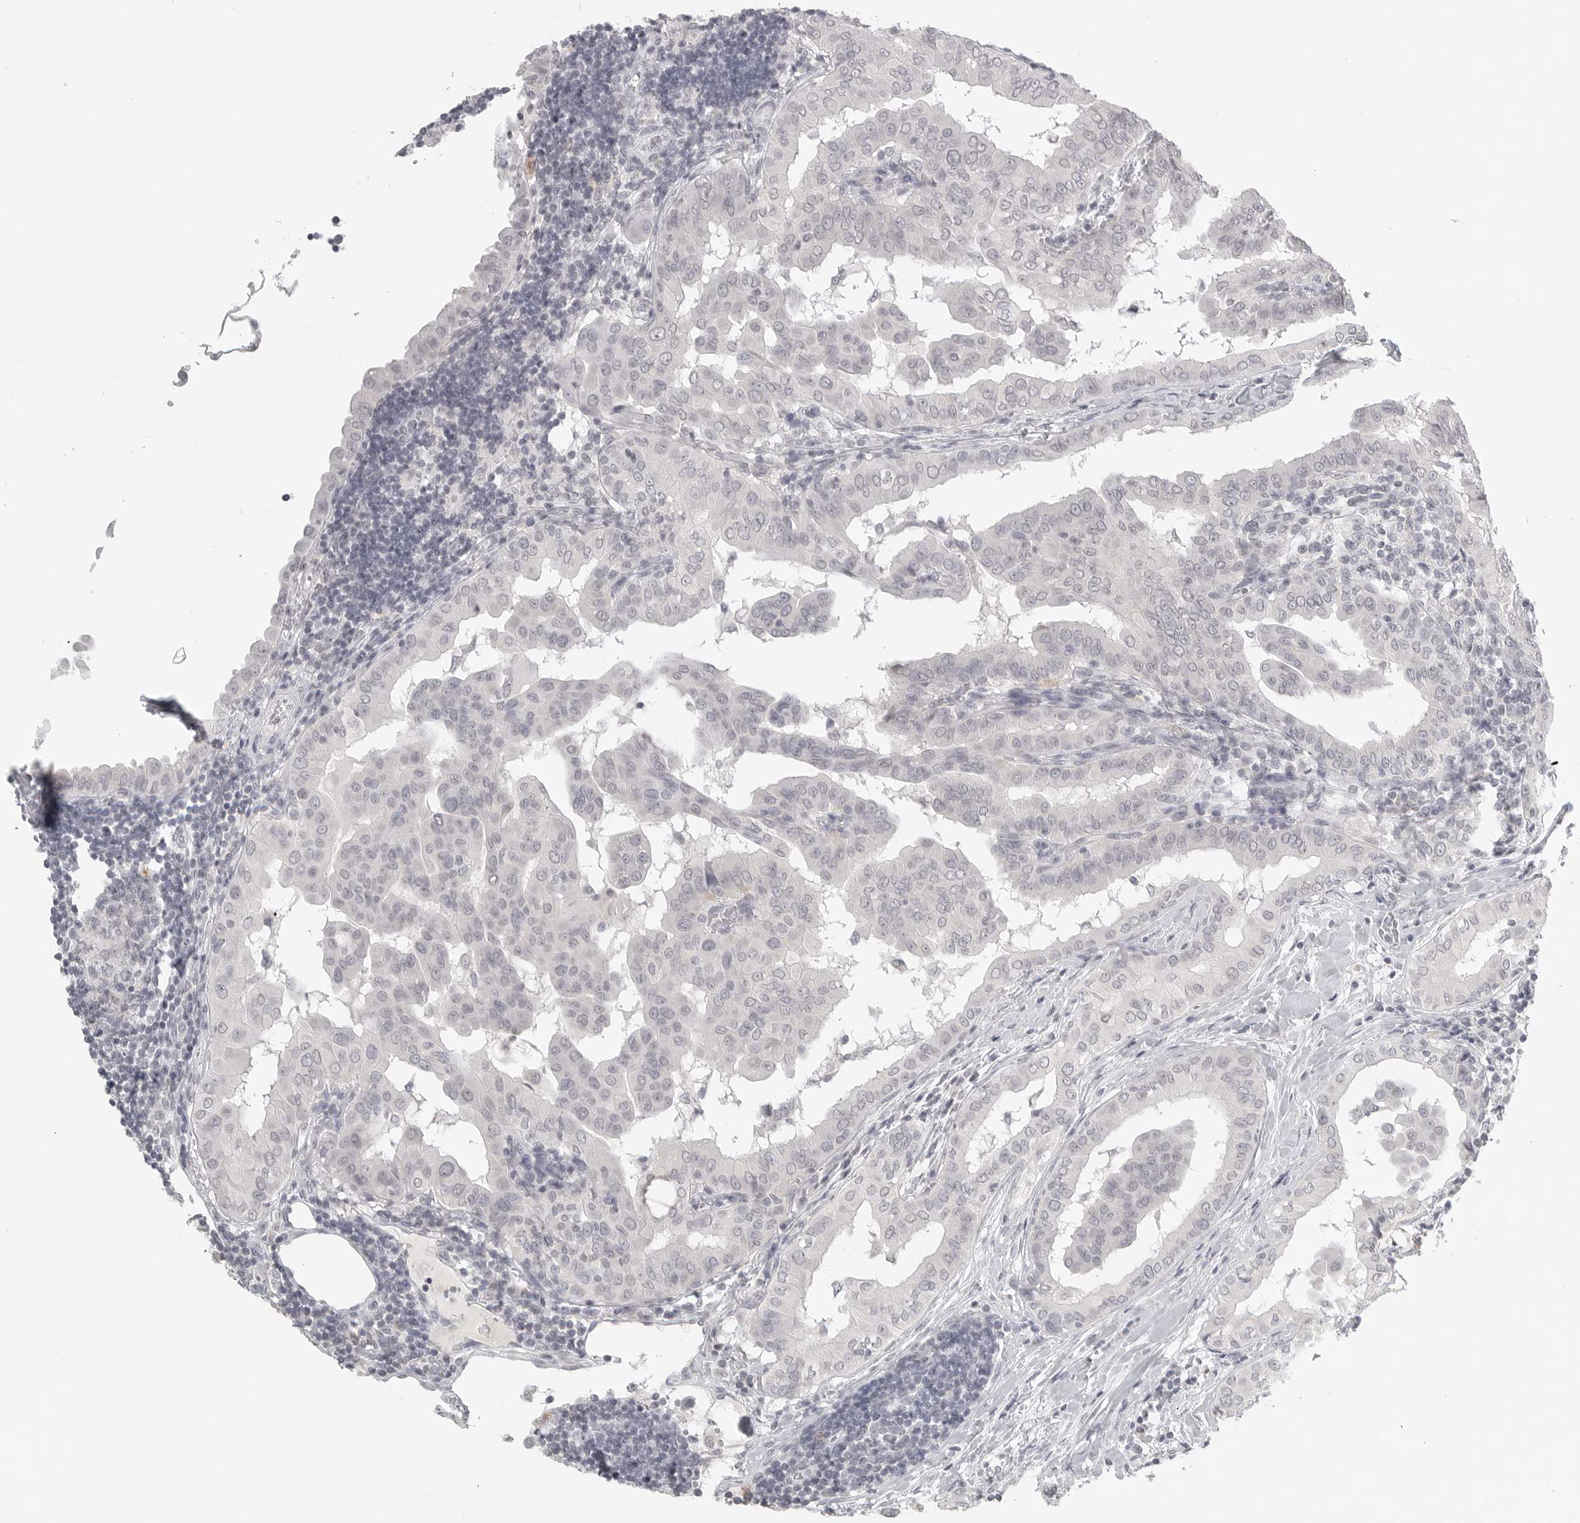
{"staining": {"intensity": "weak", "quantity": "<25%", "location": "nuclear"}, "tissue": "thyroid cancer", "cell_type": "Tumor cells", "image_type": "cancer", "snomed": [{"axis": "morphology", "description": "Papillary adenocarcinoma, NOS"}, {"axis": "topography", "description": "Thyroid gland"}], "caption": "There is no significant staining in tumor cells of thyroid cancer (papillary adenocarcinoma).", "gene": "BPIFA1", "patient": {"sex": "male", "age": 33}}